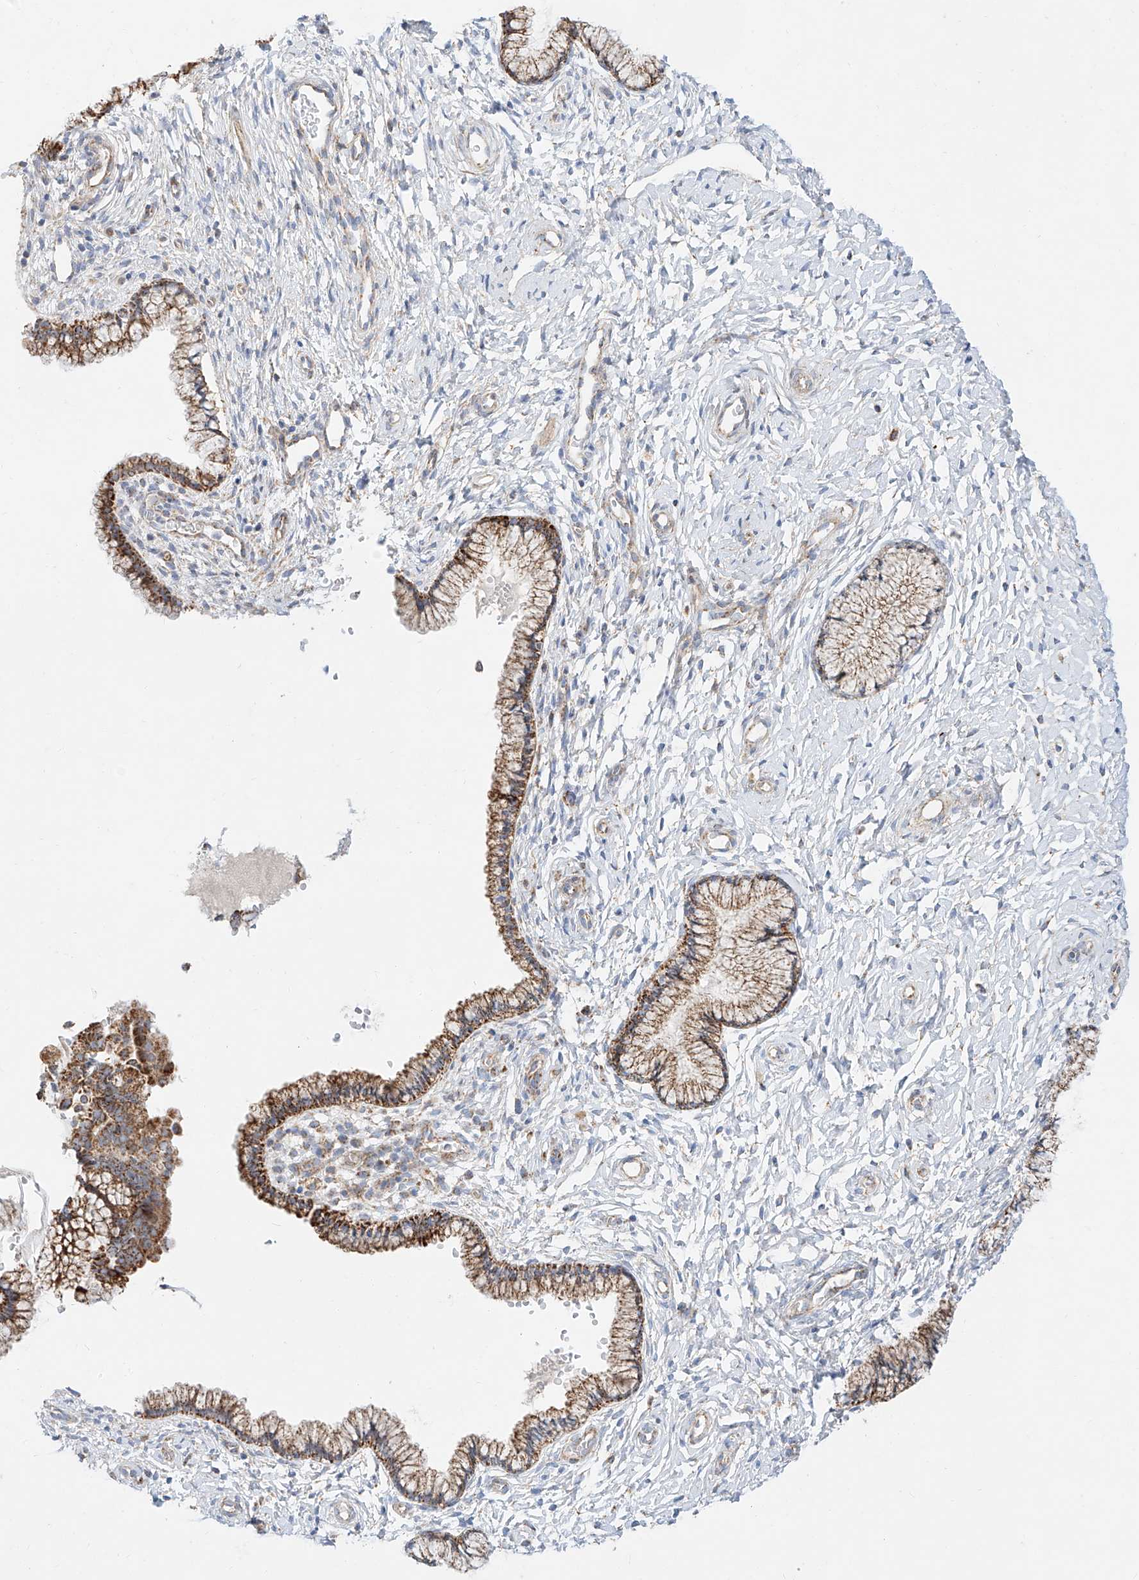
{"staining": {"intensity": "moderate", "quantity": ">75%", "location": "cytoplasmic/membranous"}, "tissue": "cervix", "cell_type": "Glandular cells", "image_type": "normal", "snomed": [{"axis": "morphology", "description": "Normal tissue, NOS"}, {"axis": "topography", "description": "Cervix"}], "caption": "Protein analysis of unremarkable cervix demonstrates moderate cytoplasmic/membranous expression in approximately >75% of glandular cells. (DAB IHC with brightfield microscopy, high magnification).", "gene": "CST9", "patient": {"sex": "female", "age": 33}}